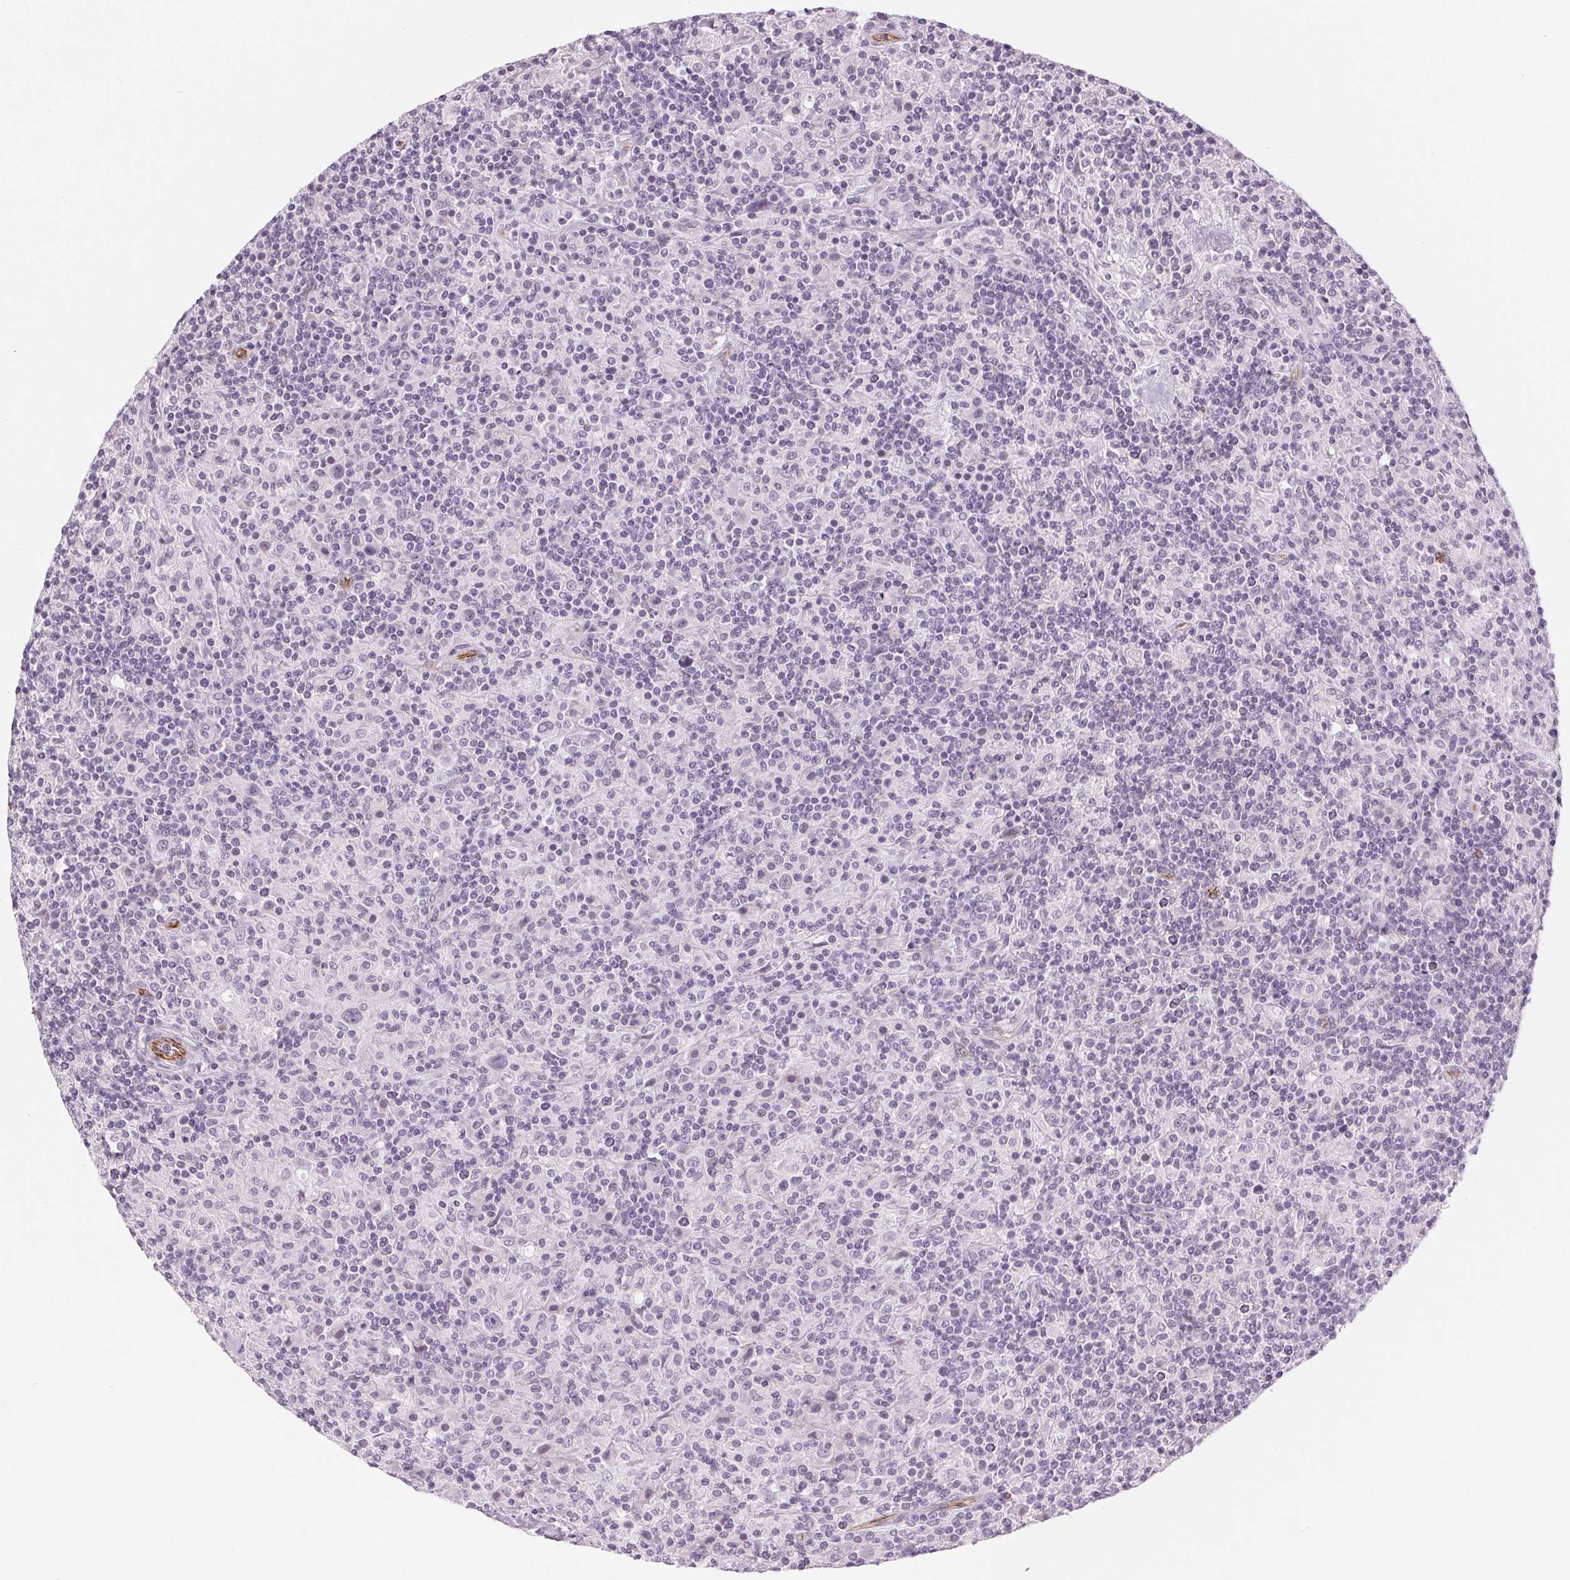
{"staining": {"intensity": "negative", "quantity": "none", "location": "none"}, "tissue": "lymphoma", "cell_type": "Tumor cells", "image_type": "cancer", "snomed": [{"axis": "morphology", "description": "Hodgkin's disease, NOS"}, {"axis": "topography", "description": "Lymph node"}], "caption": "Protein analysis of Hodgkin's disease displays no significant positivity in tumor cells.", "gene": "AIF1L", "patient": {"sex": "male", "age": 70}}